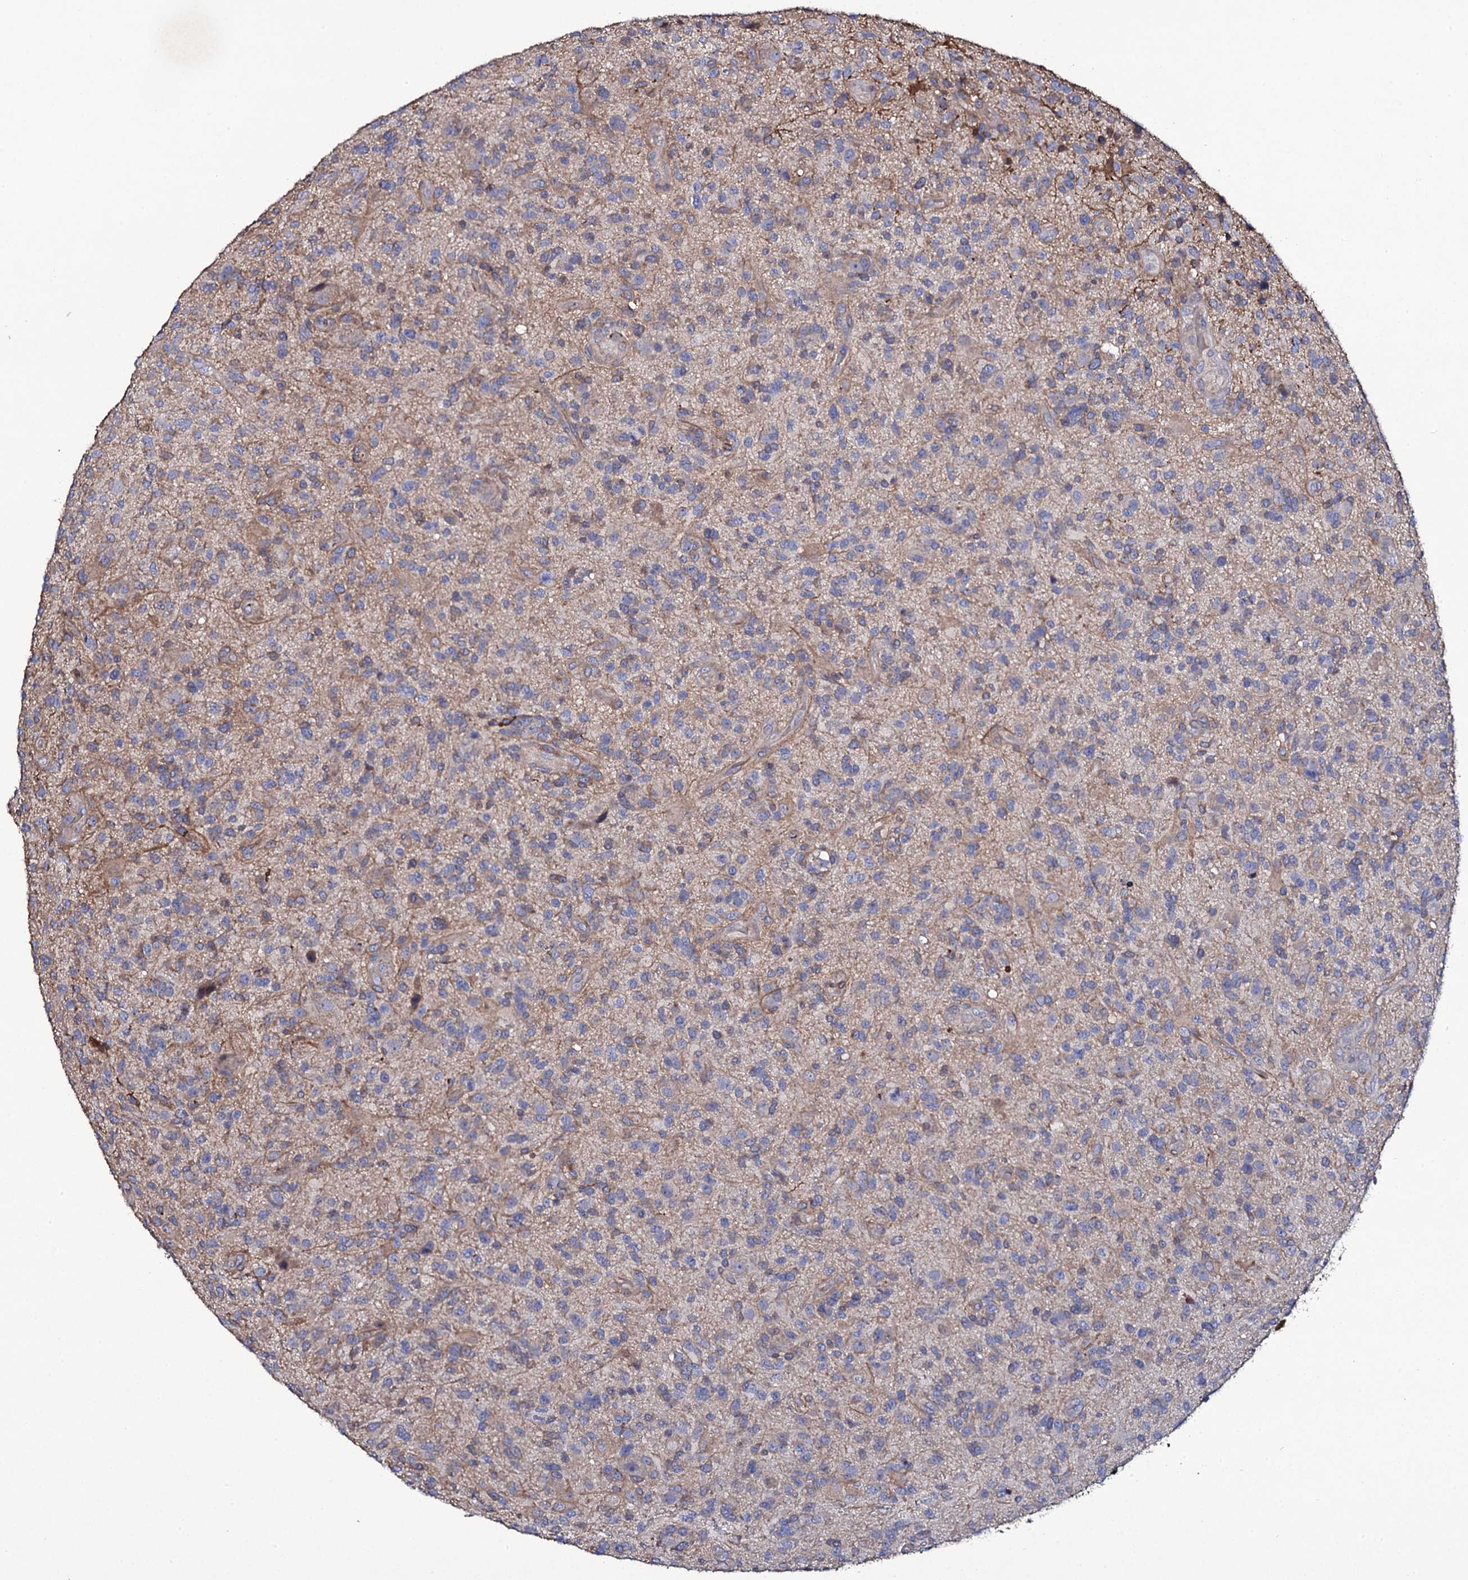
{"staining": {"intensity": "negative", "quantity": "none", "location": "none"}, "tissue": "glioma", "cell_type": "Tumor cells", "image_type": "cancer", "snomed": [{"axis": "morphology", "description": "Glioma, malignant, High grade"}, {"axis": "topography", "description": "Brain"}], "caption": "This is a micrograph of immunohistochemistry staining of glioma, which shows no positivity in tumor cells.", "gene": "TTC23", "patient": {"sex": "male", "age": 47}}